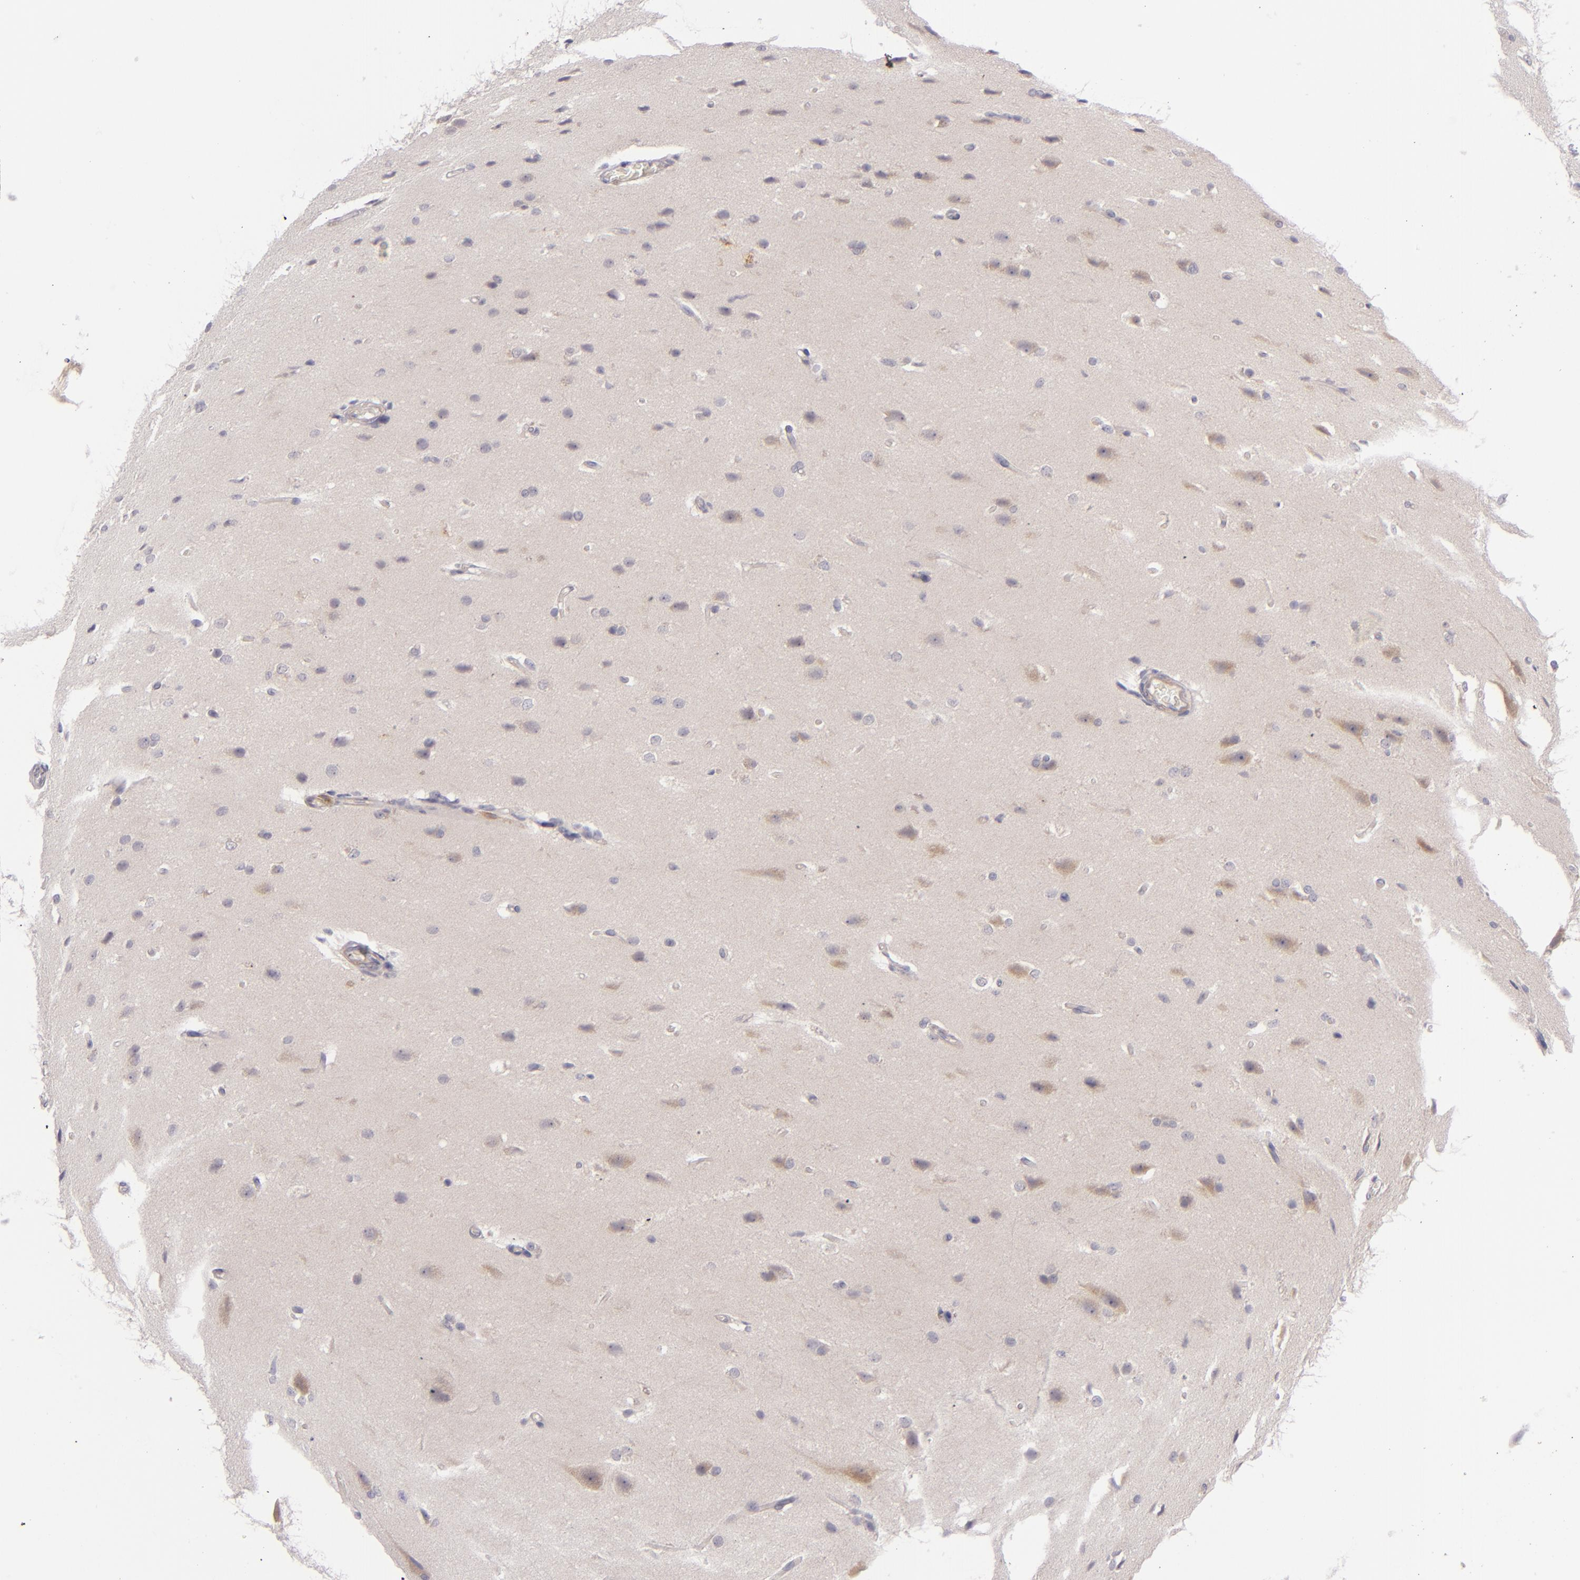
{"staining": {"intensity": "weak", "quantity": "<25%", "location": "cytoplasmic/membranous"}, "tissue": "glioma", "cell_type": "Tumor cells", "image_type": "cancer", "snomed": [{"axis": "morphology", "description": "Glioma, malignant, High grade"}, {"axis": "topography", "description": "Brain"}], "caption": "Photomicrograph shows no protein positivity in tumor cells of glioma tissue.", "gene": "CD83", "patient": {"sex": "male", "age": 68}}